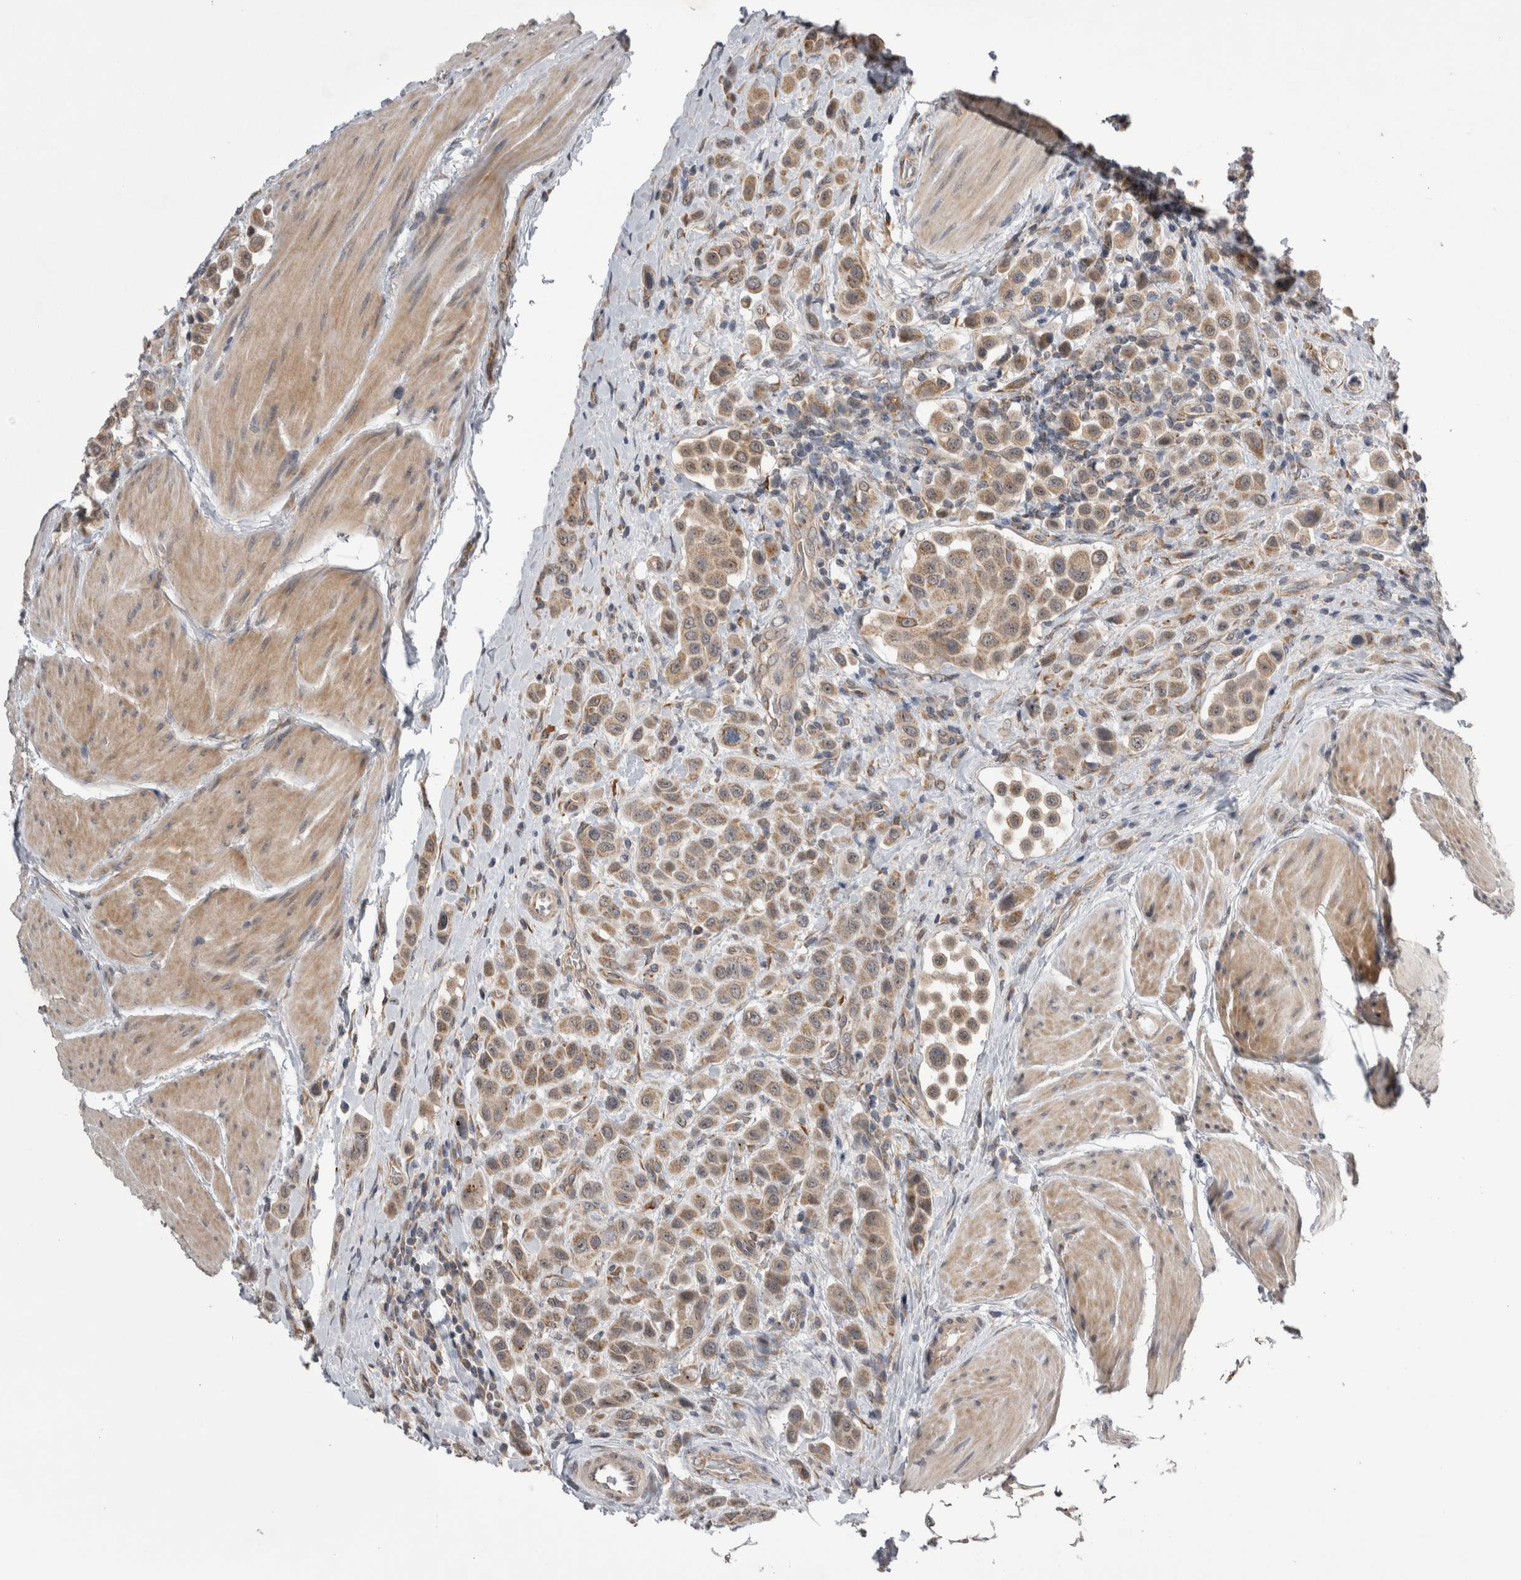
{"staining": {"intensity": "weak", "quantity": ">75%", "location": "cytoplasmic/membranous"}, "tissue": "urothelial cancer", "cell_type": "Tumor cells", "image_type": "cancer", "snomed": [{"axis": "morphology", "description": "Urothelial carcinoma, High grade"}, {"axis": "topography", "description": "Urinary bladder"}], "caption": "Urothelial cancer stained for a protein (brown) shows weak cytoplasmic/membranous positive expression in approximately >75% of tumor cells.", "gene": "ARHGAP29", "patient": {"sex": "male", "age": 50}}